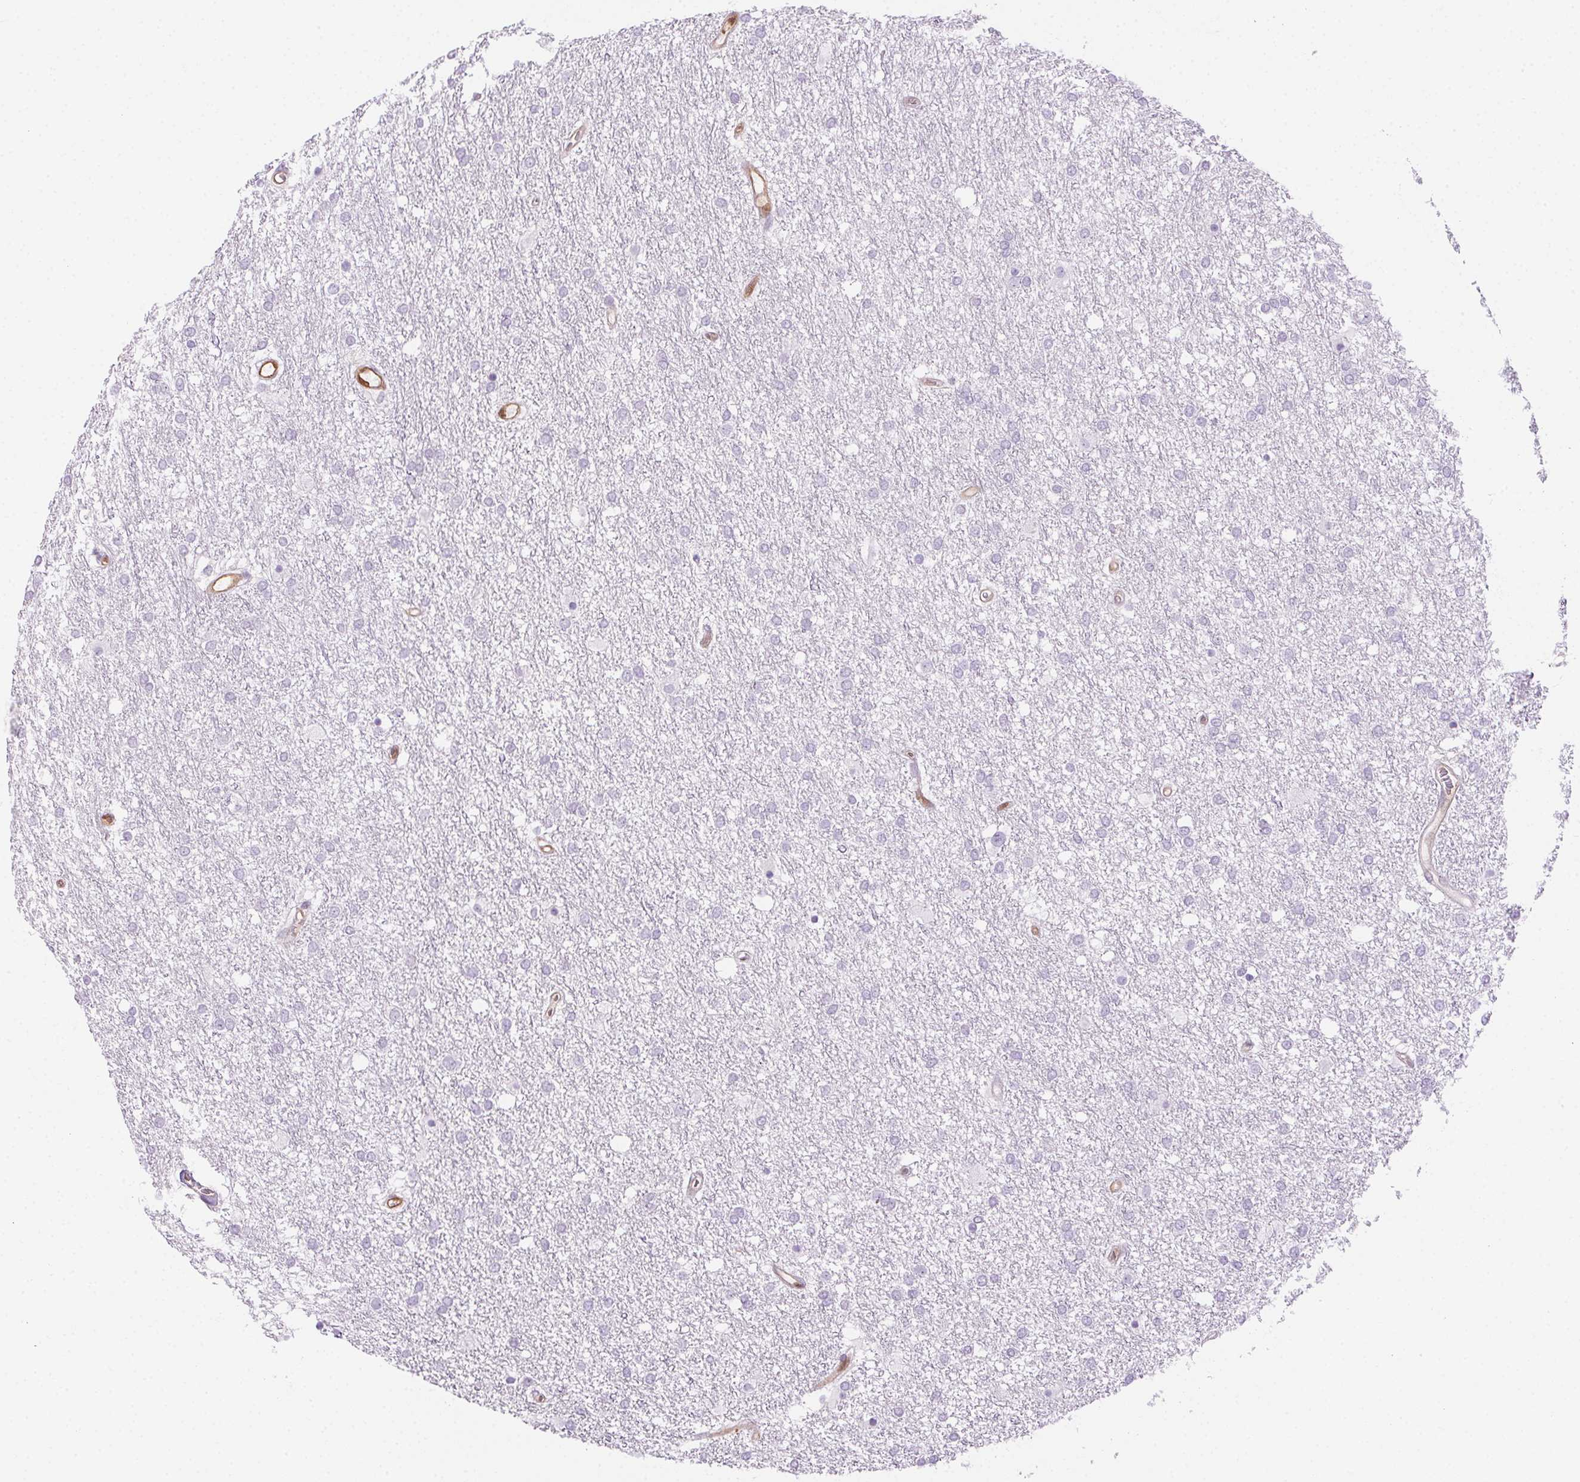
{"staining": {"intensity": "negative", "quantity": "none", "location": "none"}, "tissue": "glioma", "cell_type": "Tumor cells", "image_type": "cancer", "snomed": [{"axis": "morphology", "description": "Glioma, malignant, High grade"}, {"axis": "topography", "description": "Brain"}], "caption": "The immunohistochemistry micrograph has no significant expression in tumor cells of malignant glioma (high-grade) tissue. The staining was performed using DAB to visualize the protein expression in brown, while the nuclei were stained in blue with hematoxylin (Magnification: 20x).", "gene": "TMEM45A", "patient": {"sex": "female", "age": 61}}